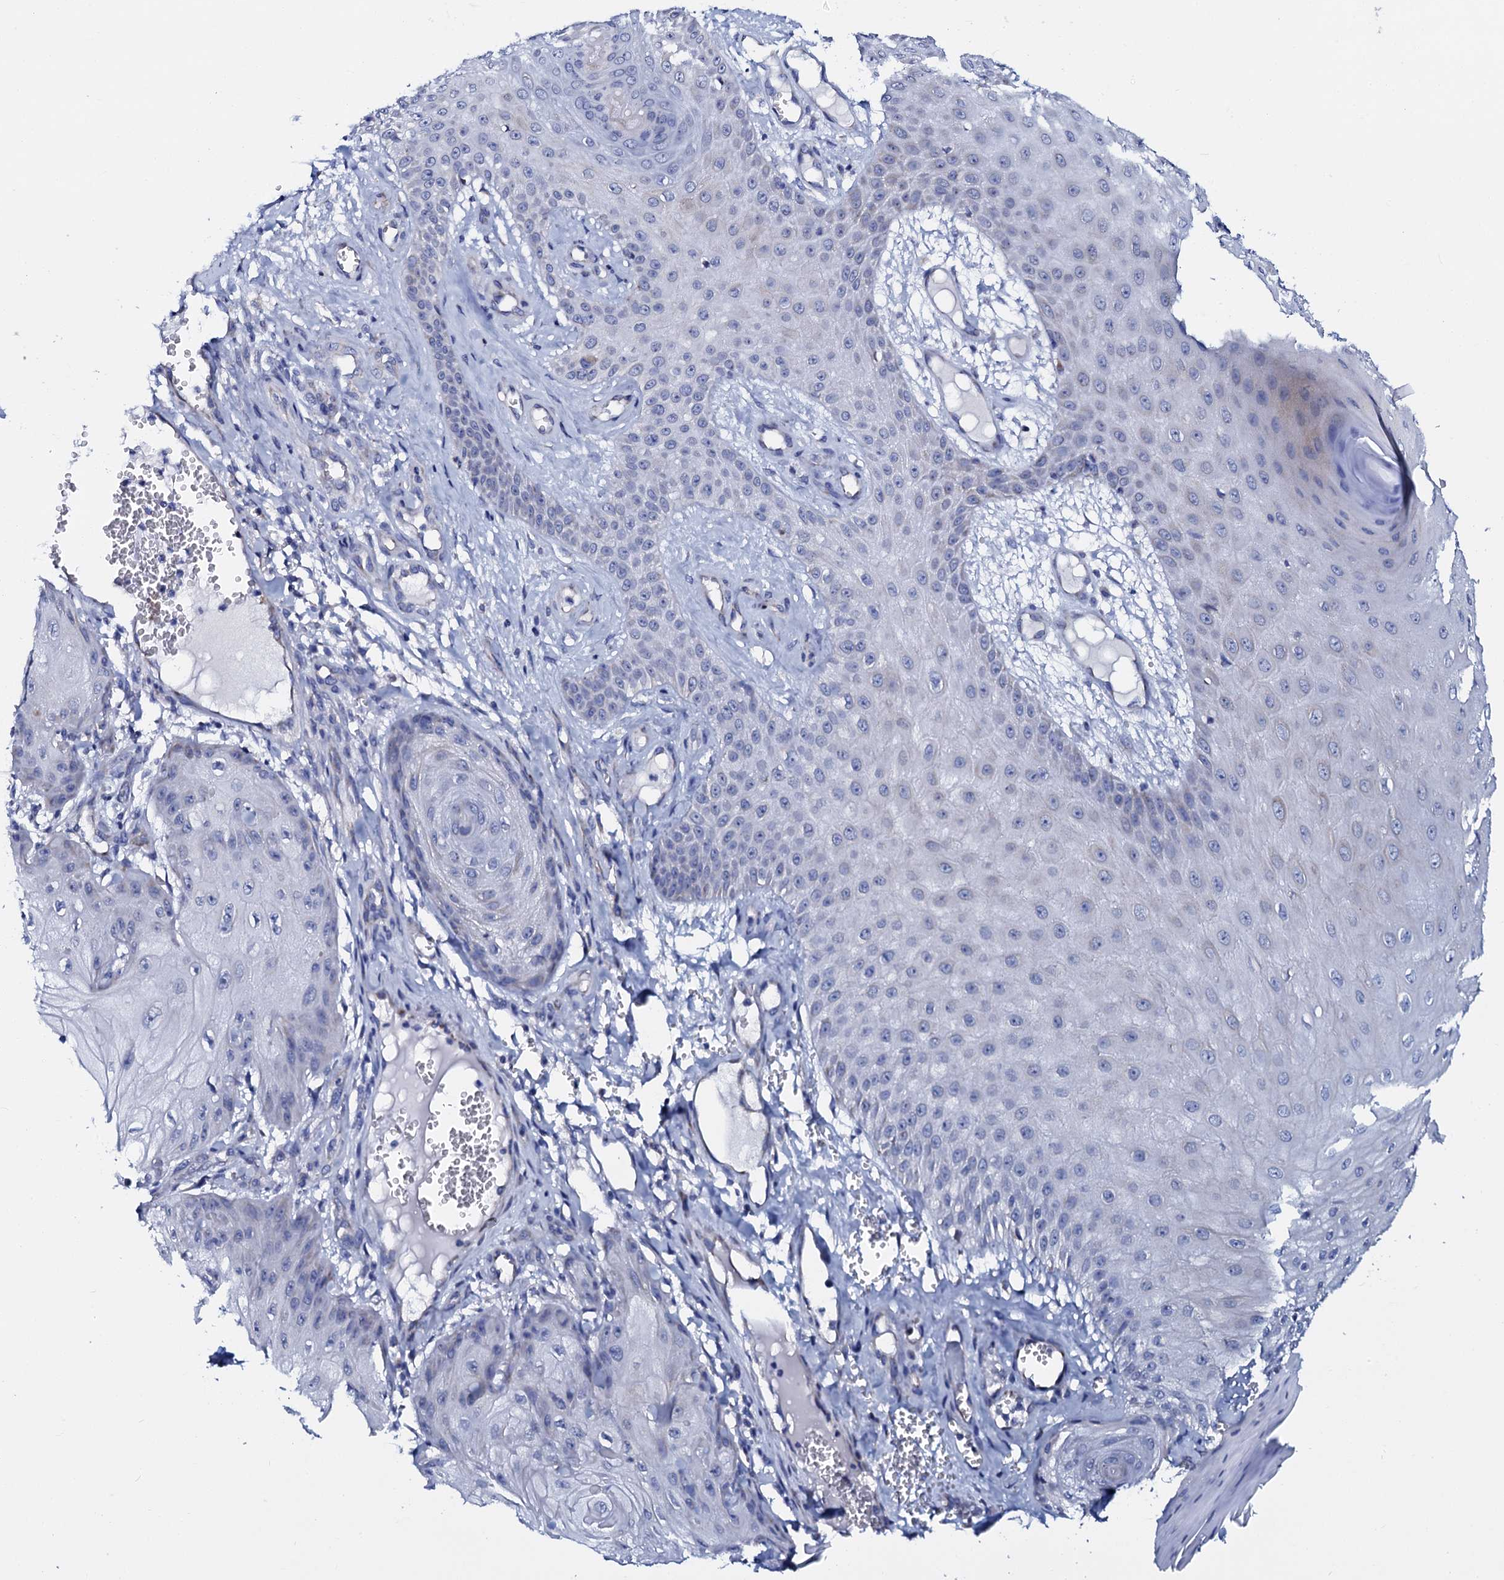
{"staining": {"intensity": "negative", "quantity": "none", "location": "none"}, "tissue": "skin cancer", "cell_type": "Tumor cells", "image_type": "cancer", "snomed": [{"axis": "morphology", "description": "Squamous cell carcinoma, NOS"}, {"axis": "topography", "description": "Skin"}], "caption": "There is no significant positivity in tumor cells of squamous cell carcinoma (skin). The staining was performed using DAB to visualize the protein expression in brown, while the nuclei were stained in blue with hematoxylin (Magnification: 20x).", "gene": "SLC37A4", "patient": {"sex": "male", "age": 74}}